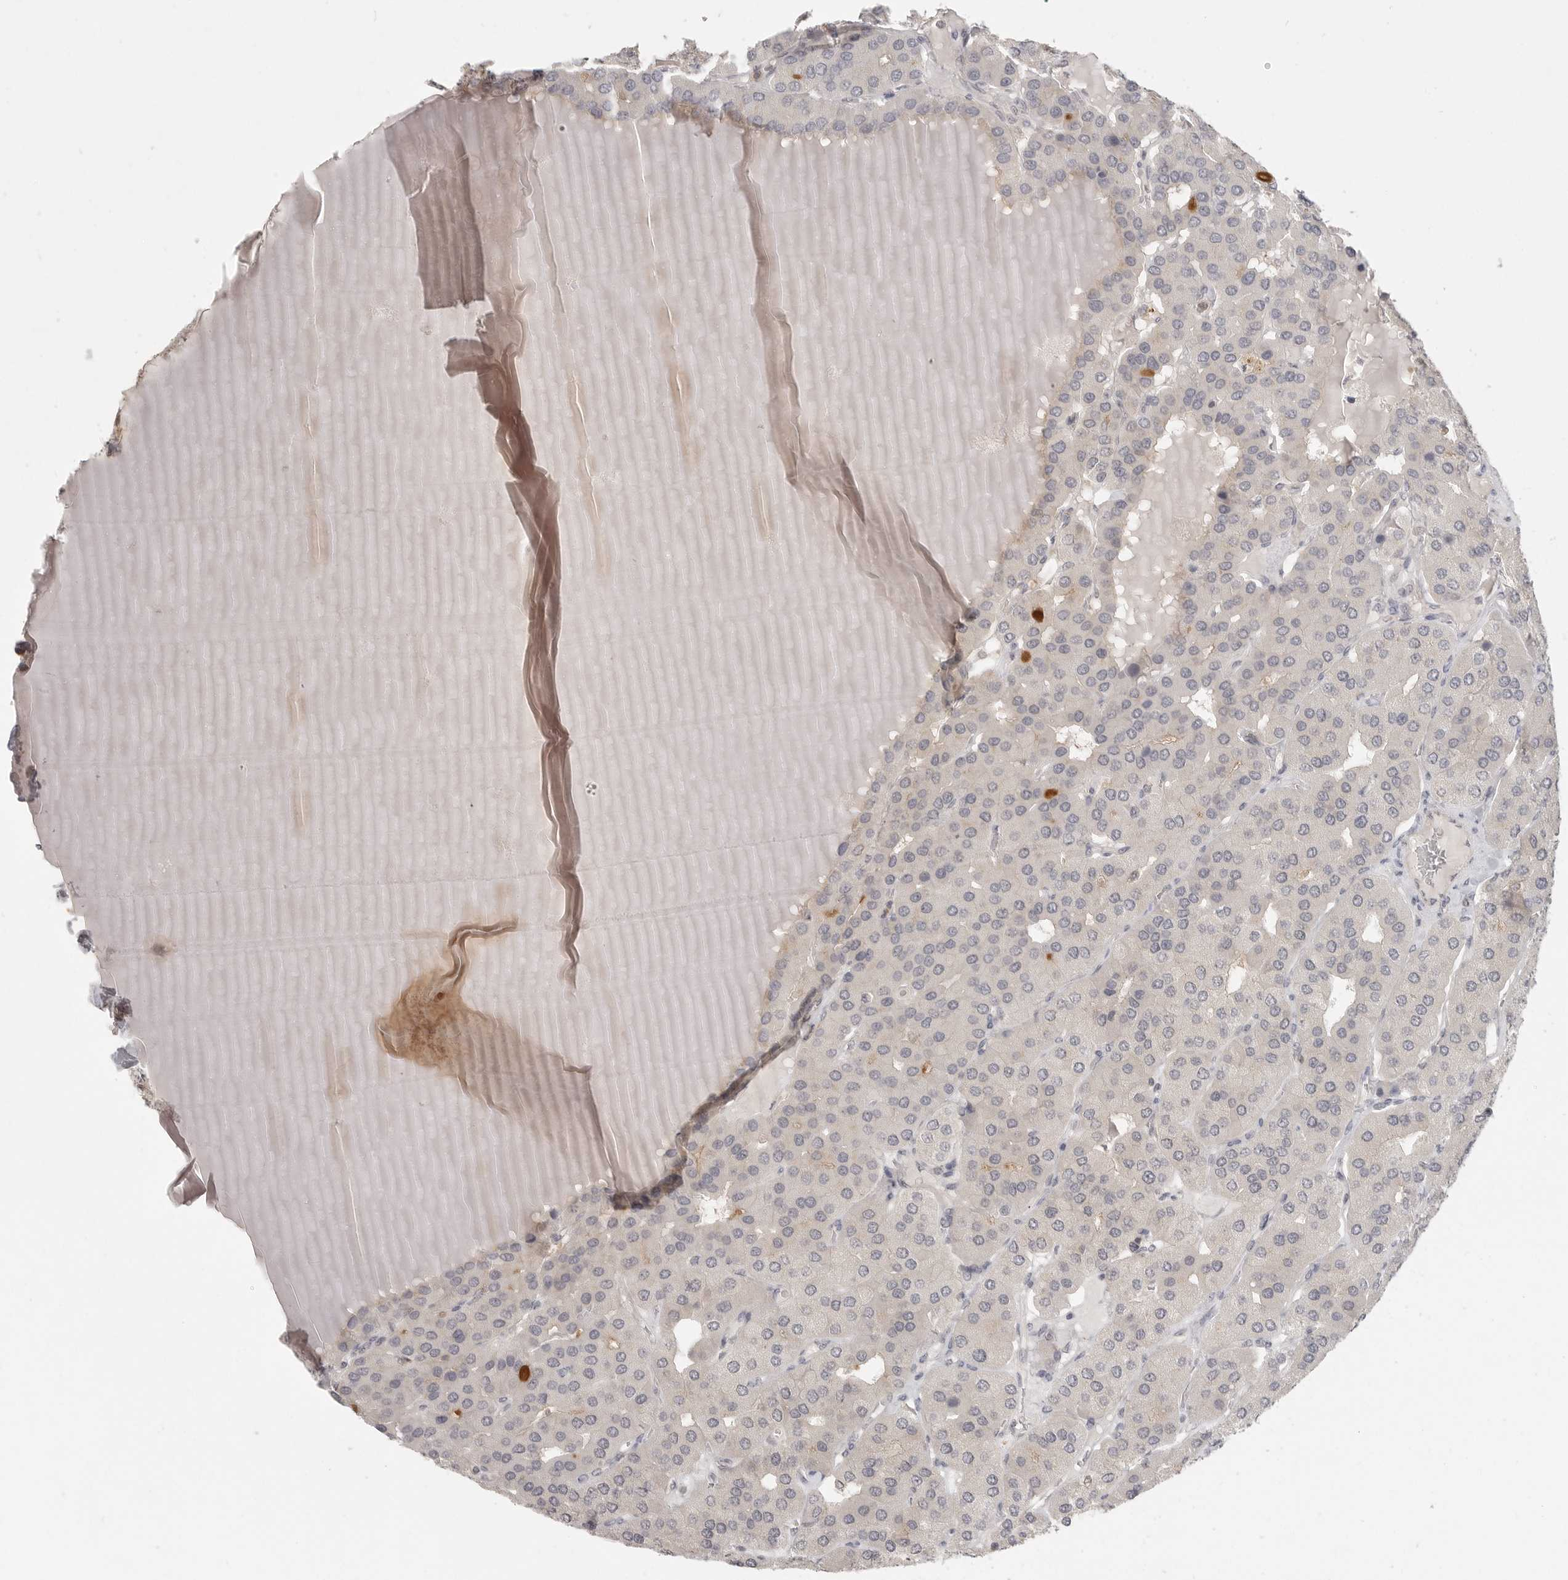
{"staining": {"intensity": "moderate", "quantity": "25%-75%", "location": "cytoplasmic/membranous"}, "tissue": "parathyroid gland", "cell_type": "Glandular cells", "image_type": "normal", "snomed": [{"axis": "morphology", "description": "Normal tissue, NOS"}, {"axis": "morphology", "description": "Adenoma, NOS"}, {"axis": "topography", "description": "Parathyroid gland"}], "caption": "This histopathology image demonstrates immunohistochemistry staining of benign parathyroid gland, with medium moderate cytoplasmic/membranous positivity in approximately 25%-75% of glandular cells.", "gene": "DBNL", "patient": {"sex": "female", "age": 86}}